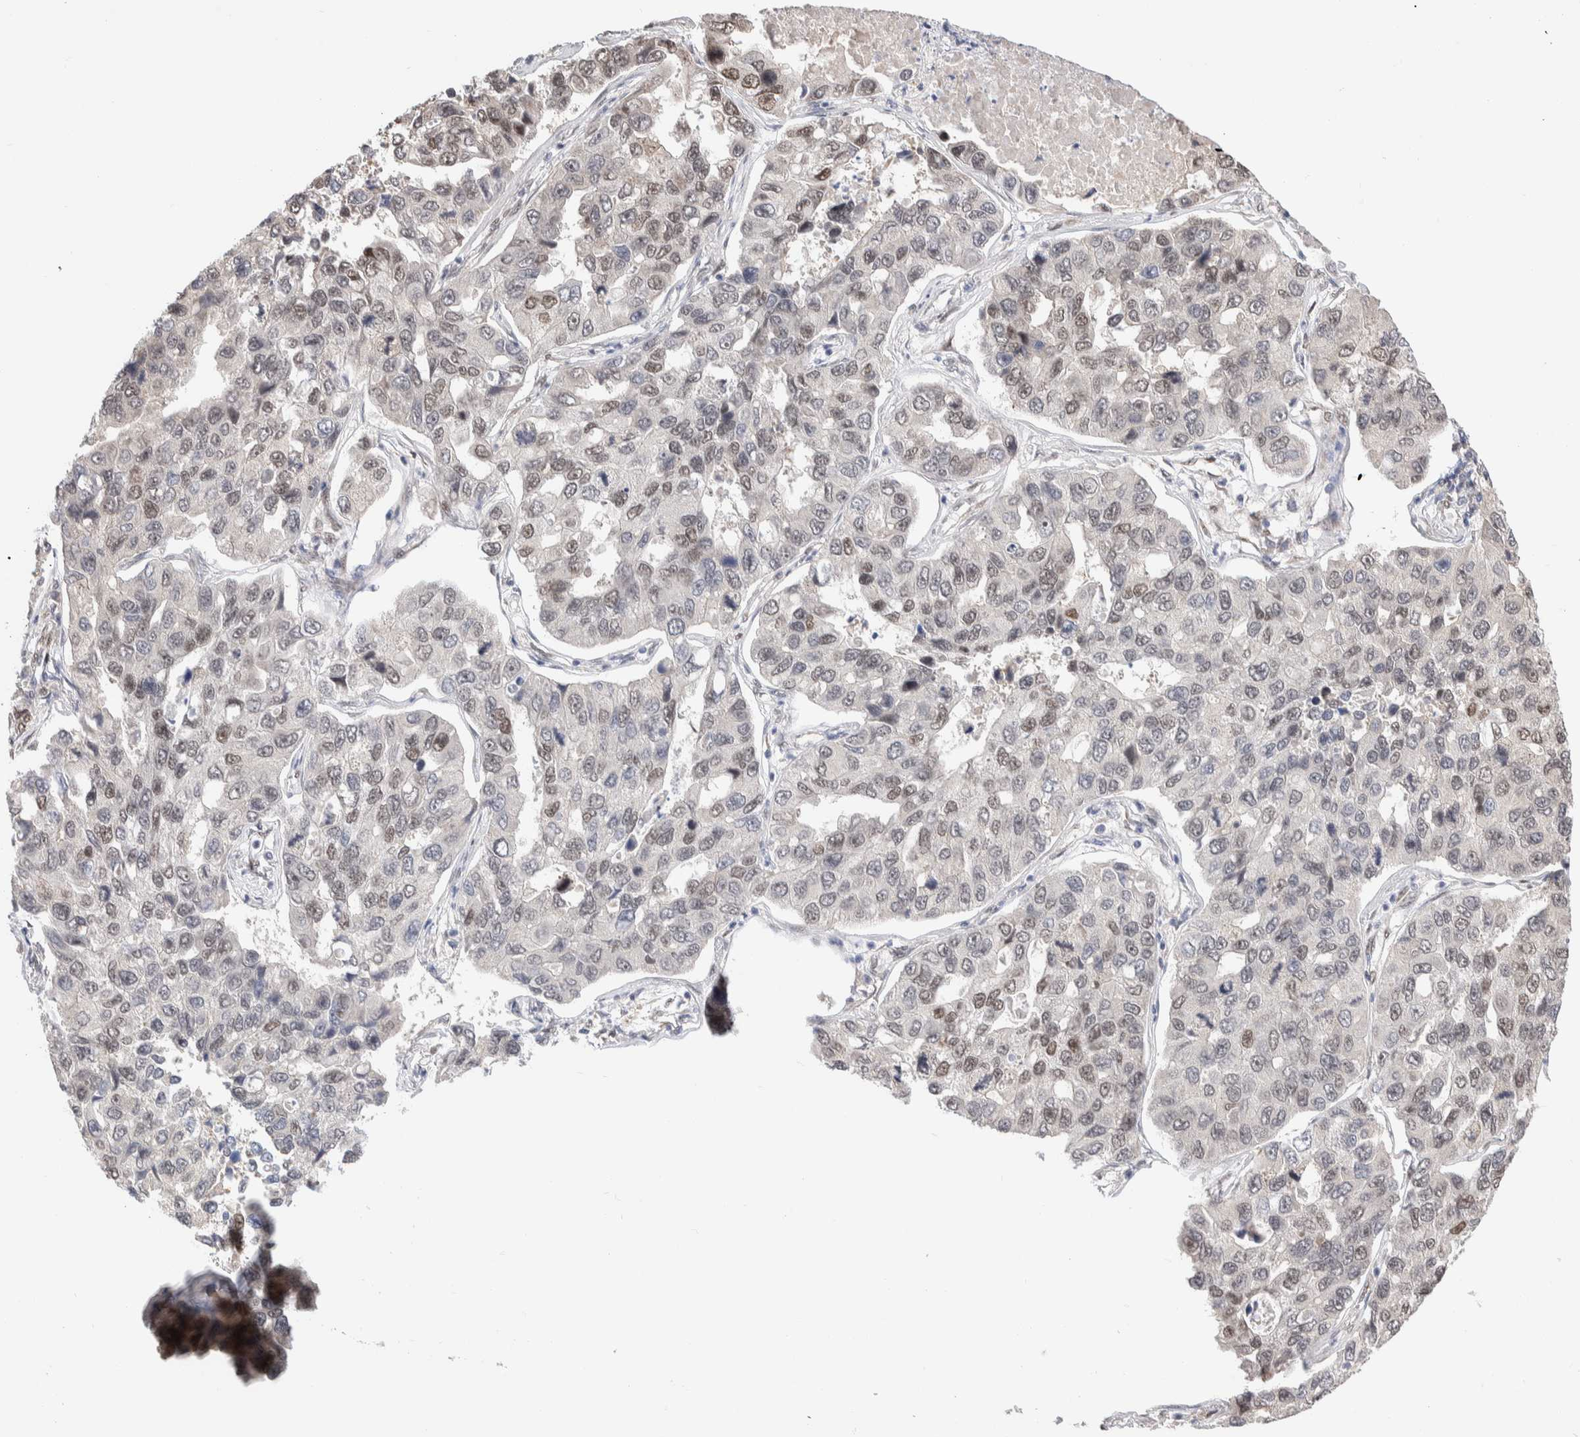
{"staining": {"intensity": "weak", "quantity": "<25%", "location": "nuclear"}, "tissue": "lung cancer", "cell_type": "Tumor cells", "image_type": "cancer", "snomed": [{"axis": "morphology", "description": "Adenocarcinoma, NOS"}, {"axis": "topography", "description": "Lung"}], "caption": "High magnification brightfield microscopy of adenocarcinoma (lung) stained with DAB (brown) and counterstained with hematoxylin (blue): tumor cells show no significant staining. (Stains: DAB (3,3'-diaminobenzidine) IHC with hematoxylin counter stain, Microscopy: brightfield microscopy at high magnification).", "gene": "NSMAF", "patient": {"sex": "male", "age": 64}}